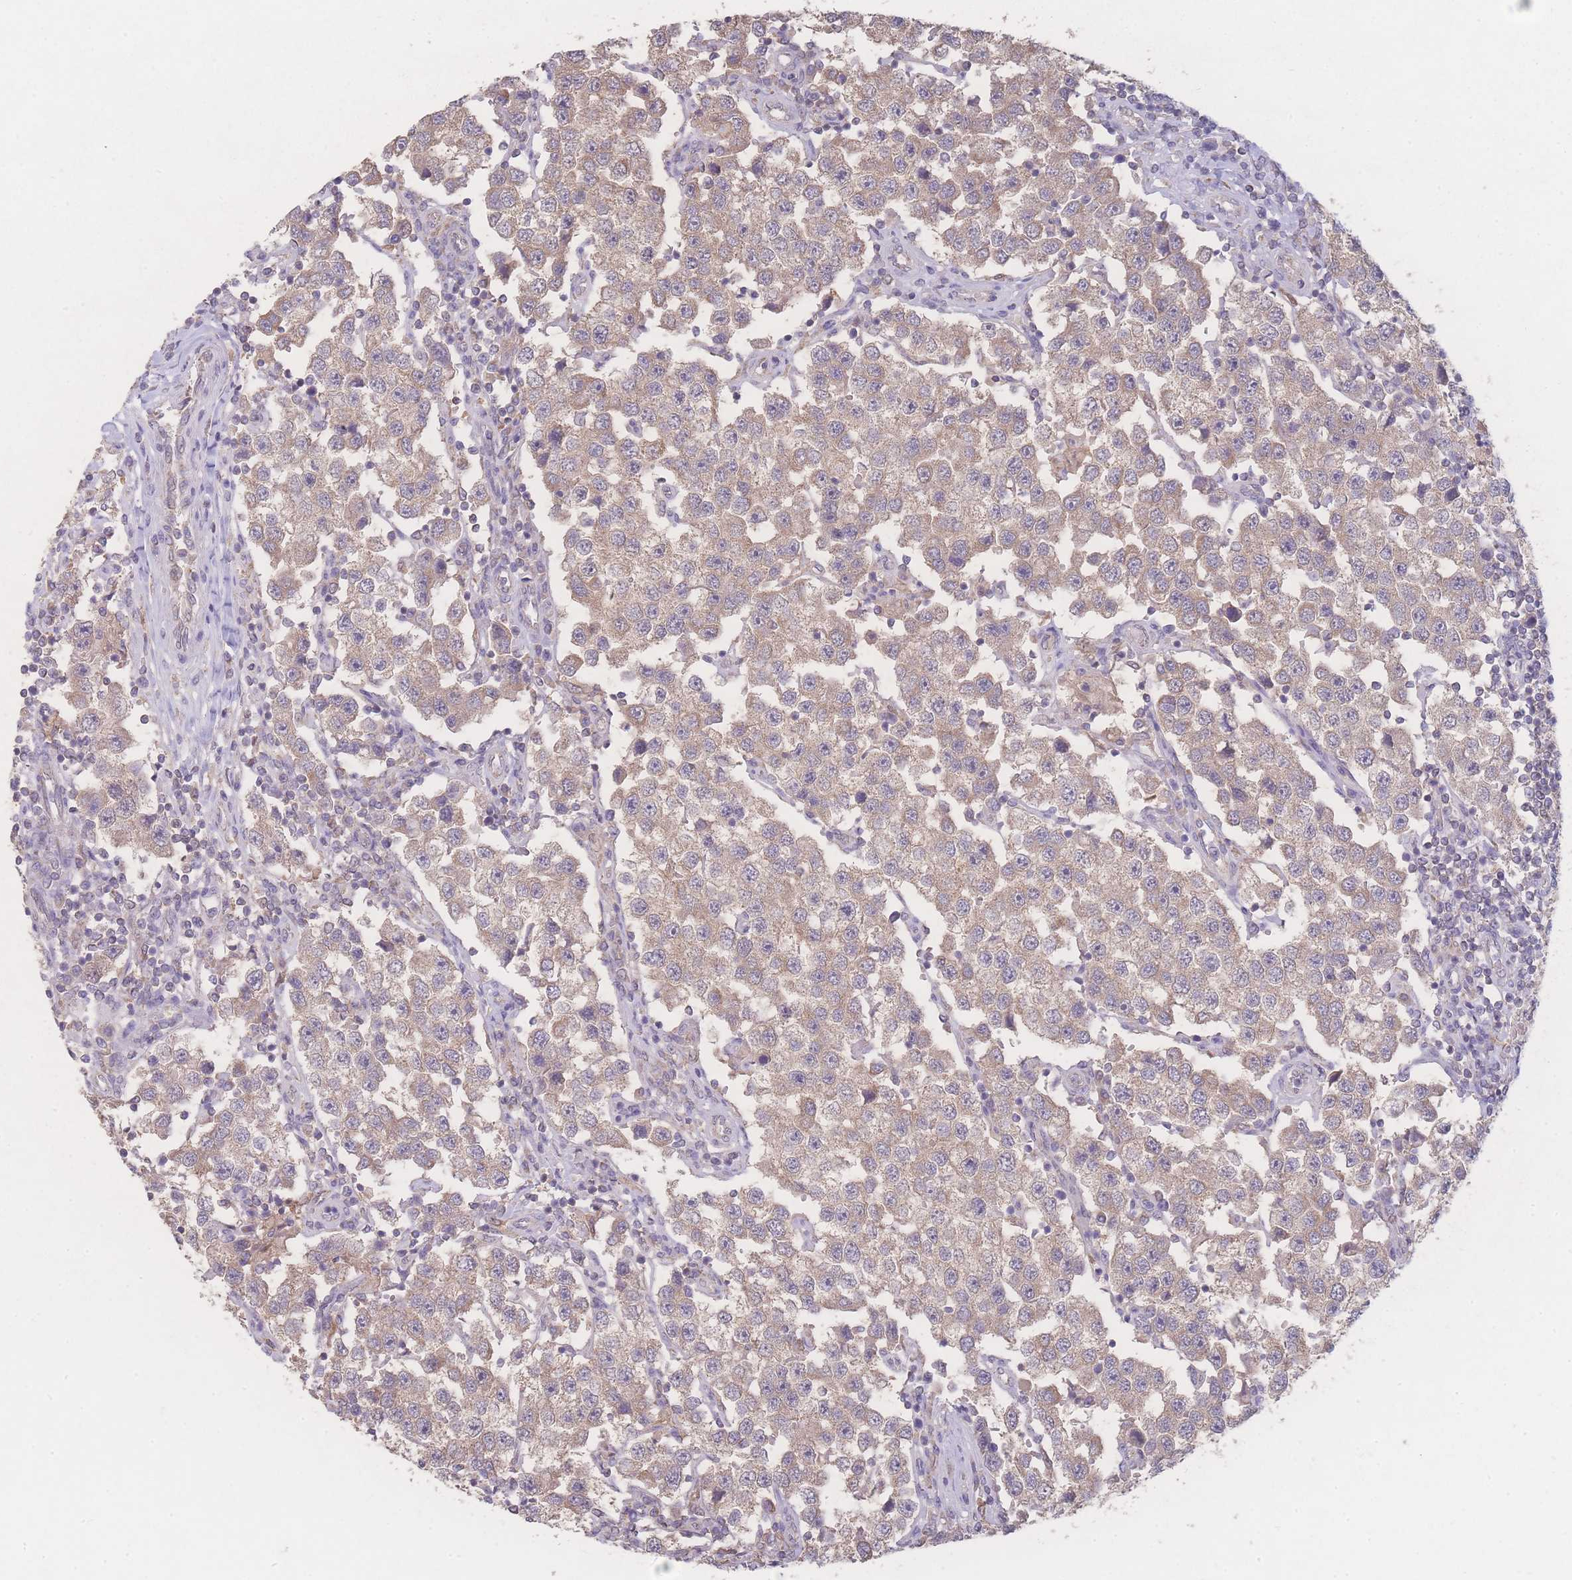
{"staining": {"intensity": "weak", "quantity": ">75%", "location": "cytoplasmic/membranous"}, "tissue": "testis cancer", "cell_type": "Tumor cells", "image_type": "cancer", "snomed": [{"axis": "morphology", "description": "Seminoma, NOS"}, {"axis": "topography", "description": "Testis"}], "caption": "Seminoma (testis) stained with DAB (3,3'-diaminobenzidine) immunohistochemistry shows low levels of weak cytoplasmic/membranous expression in approximately >75% of tumor cells. The staining was performed using DAB to visualize the protein expression in brown, while the nuclei were stained in blue with hematoxylin (Magnification: 20x).", "gene": "GIPR", "patient": {"sex": "male", "age": 37}}